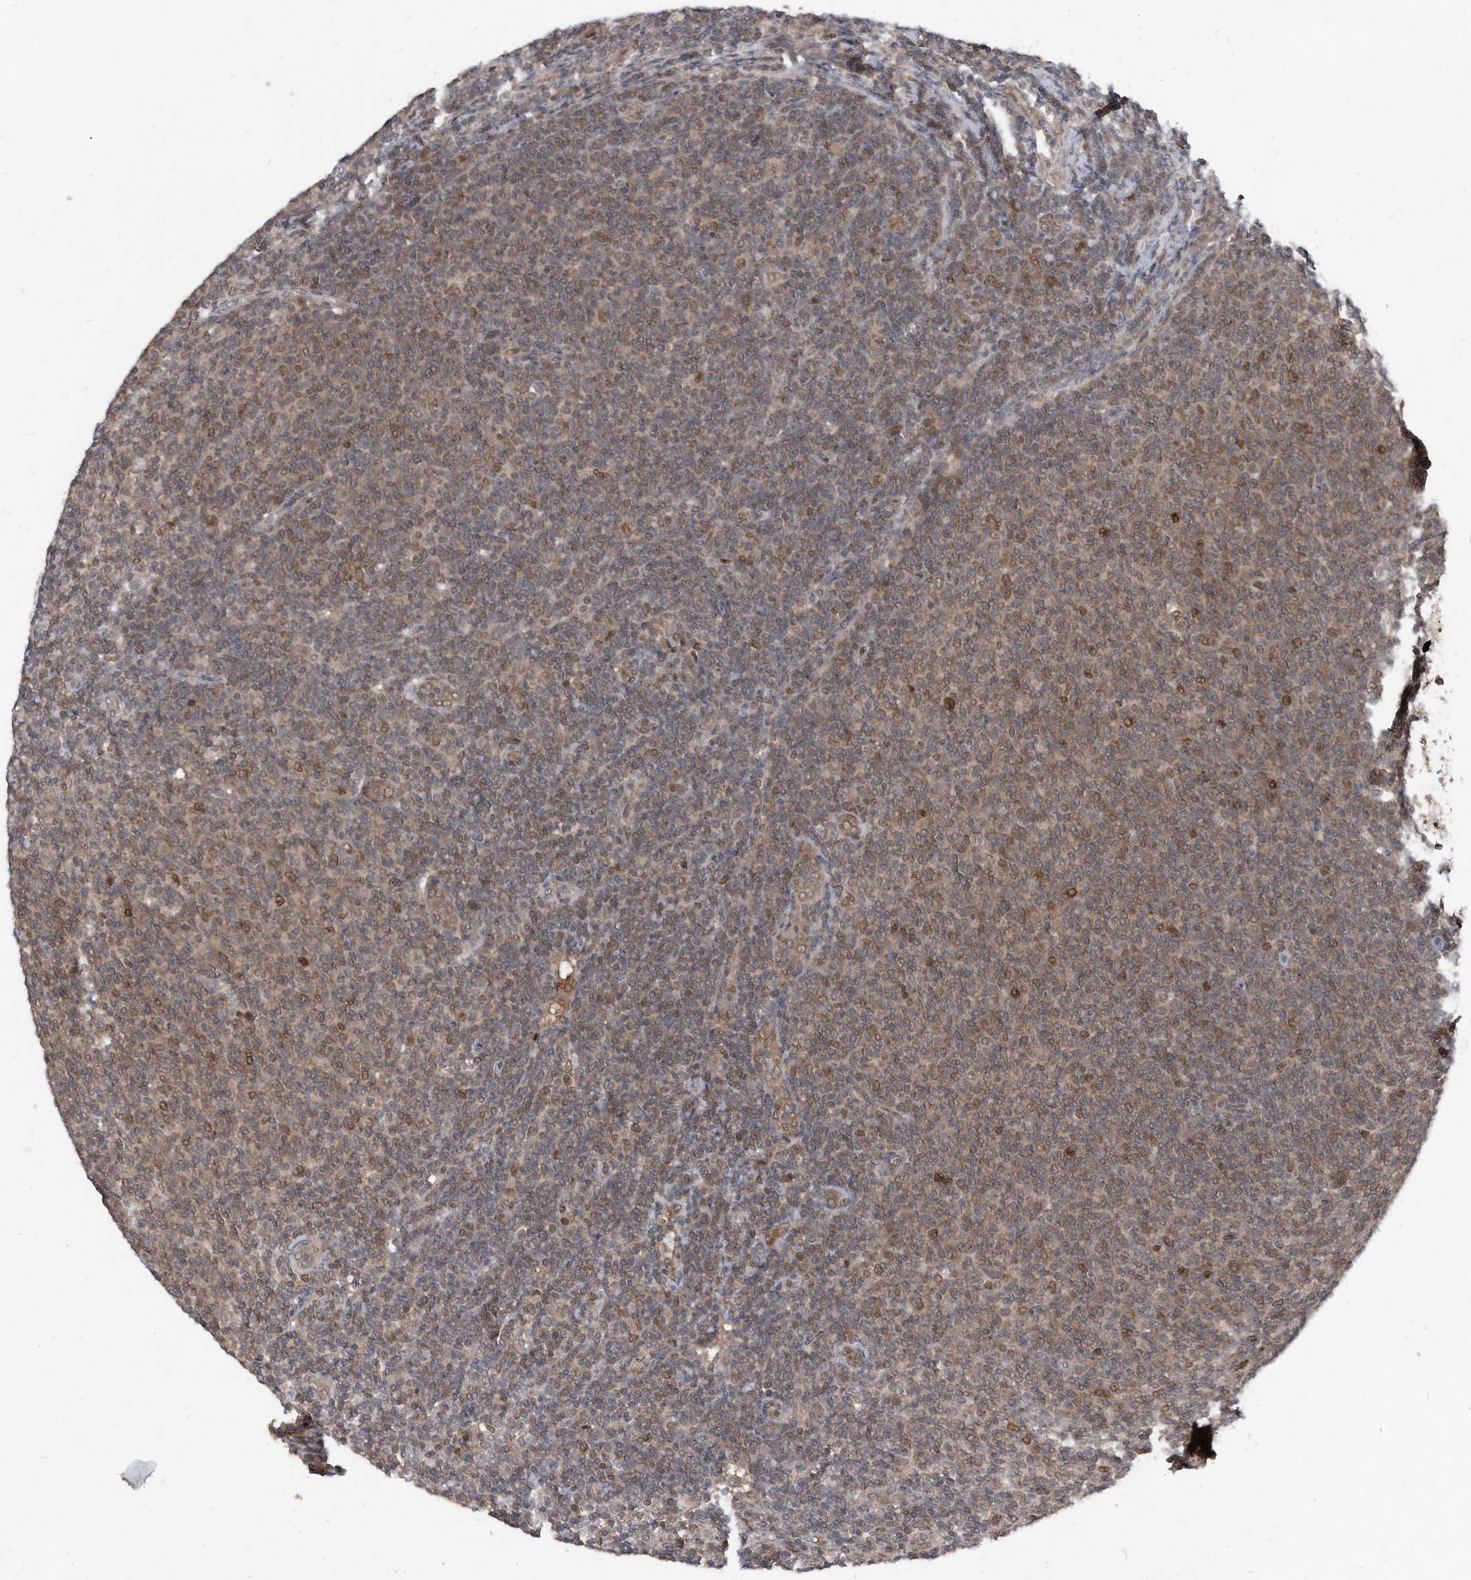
{"staining": {"intensity": "weak", "quantity": "25%-75%", "location": "cytoplasmic/membranous"}, "tissue": "lymphoma", "cell_type": "Tumor cells", "image_type": "cancer", "snomed": [{"axis": "morphology", "description": "Malignant lymphoma, non-Hodgkin's type, Low grade"}, {"axis": "topography", "description": "Lymph node"}], "caption": "Low-grade malignant lymphoma, non-Hodgkin's type stained with immunohistochemistry (IHC) shows weak cytoplasmic/membranous positivity in about 25%-75% of tumor cells.", "gene": "KPNB1", "patient": {"sex": "male", "age": 66}}